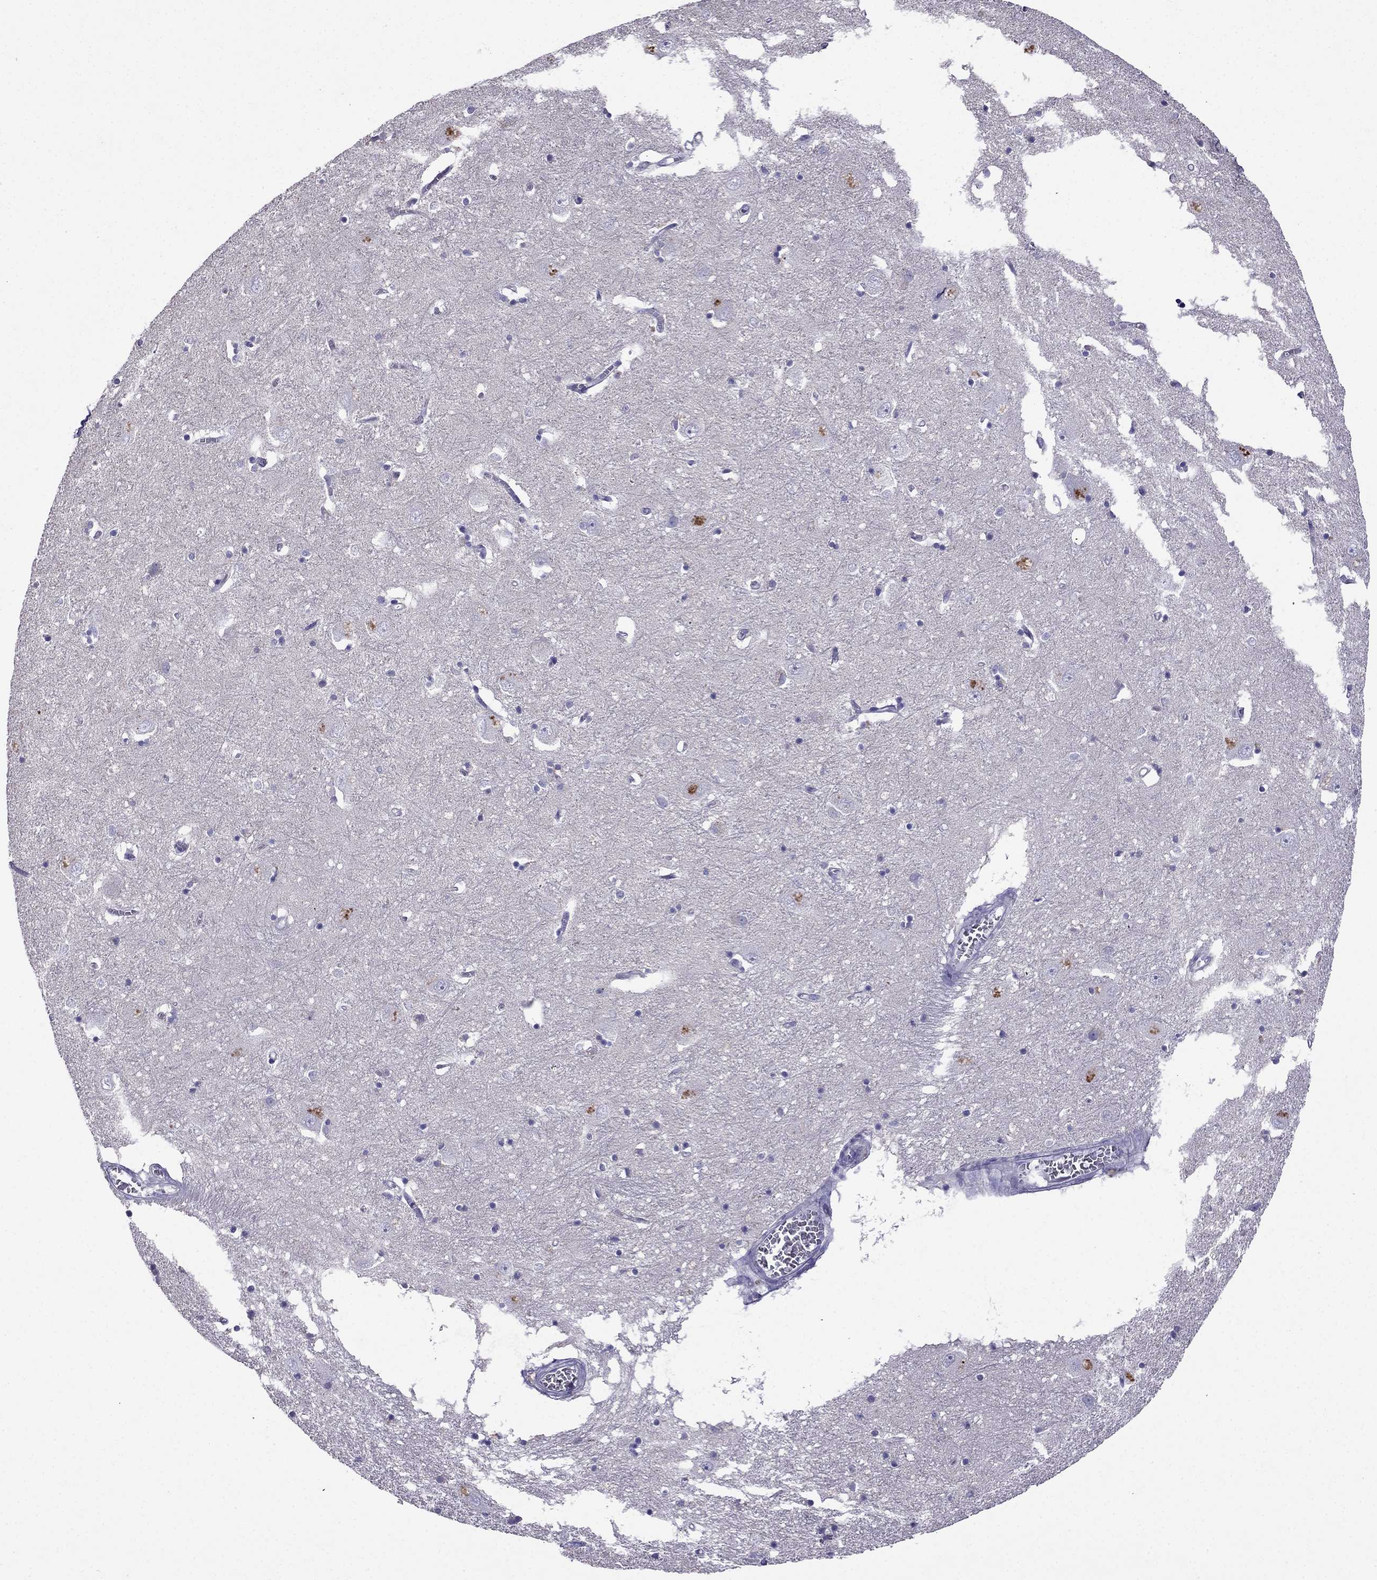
{"staining": {"intensity": "negative", "quantity": "none", "location": "none"}, "tissue": "caudate", "cell_type": "Glial cells", "image_type": "normal", "snomed": [{"axis": "morphology", "description": "Normal tissue, NOS"}, {"axis": "topography", "description": "Lateral ventricle wall"}], "caption": "High power microscopy micrograph of an immunohistochemistry (IHC) histopathology image of unremarkable caudate, revealing no significant positivity in glial cells.", "gene": "DSC1", "patient": {"sex": "male", "age": 54}}